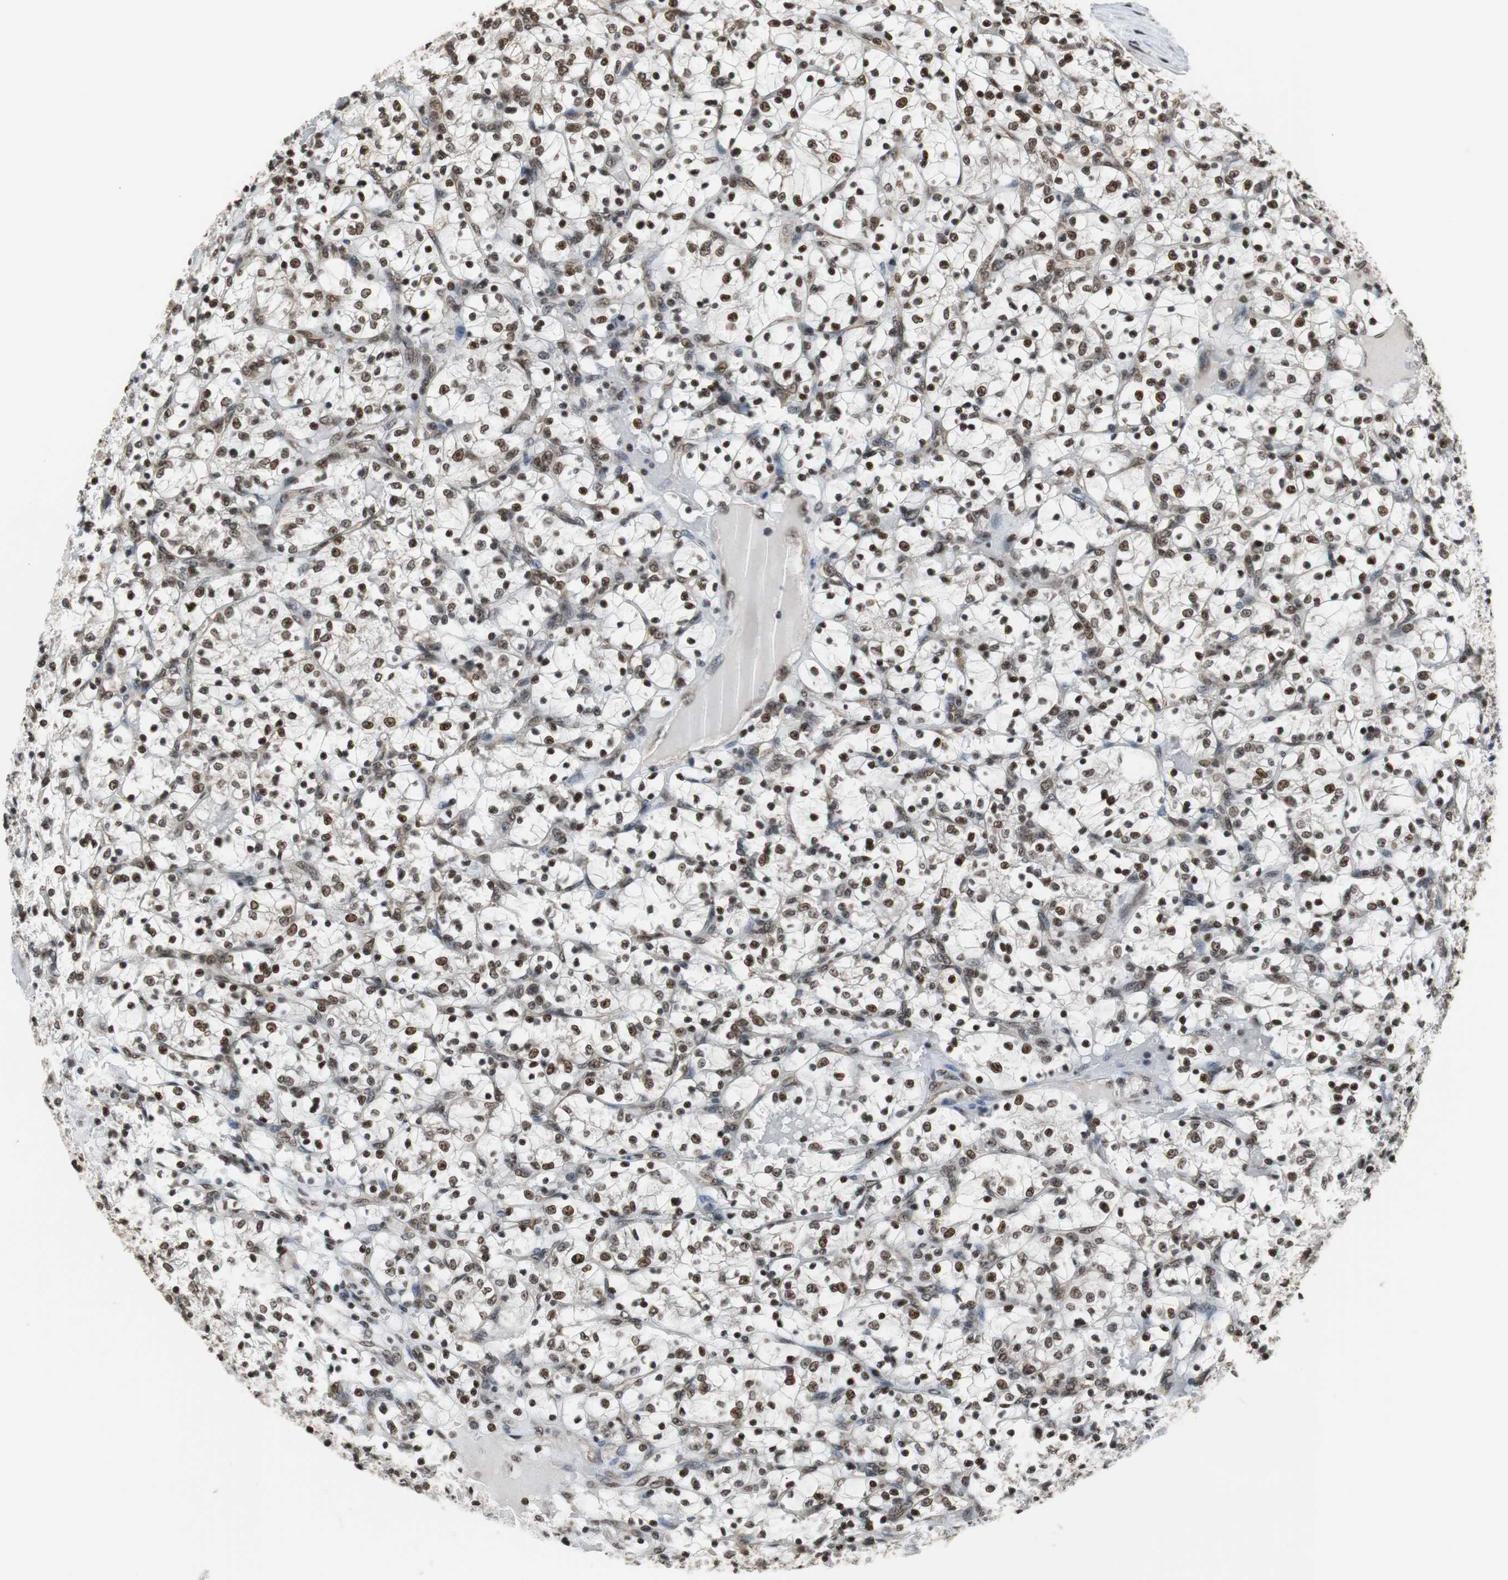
{"staining": {"intensity": "strong", "quantity": ">75%", "location": "nuclear"}, "tissue": "renal cancer", "cell_type": "Tumor cells", "image_type": "cancer", "snomed": [{"axis": "morphology", "description": "Adenocarcinoma, NOS"}, {"axis": "topography", "description": "Kidney"}], "caption": "This photomicrograph shows immunohistochemistry staining of renal cancer, with high strong nuclear expression in about >75% of tumor cells.", "gene": "REST", "patient": {"sex": "female", "age": 69}}